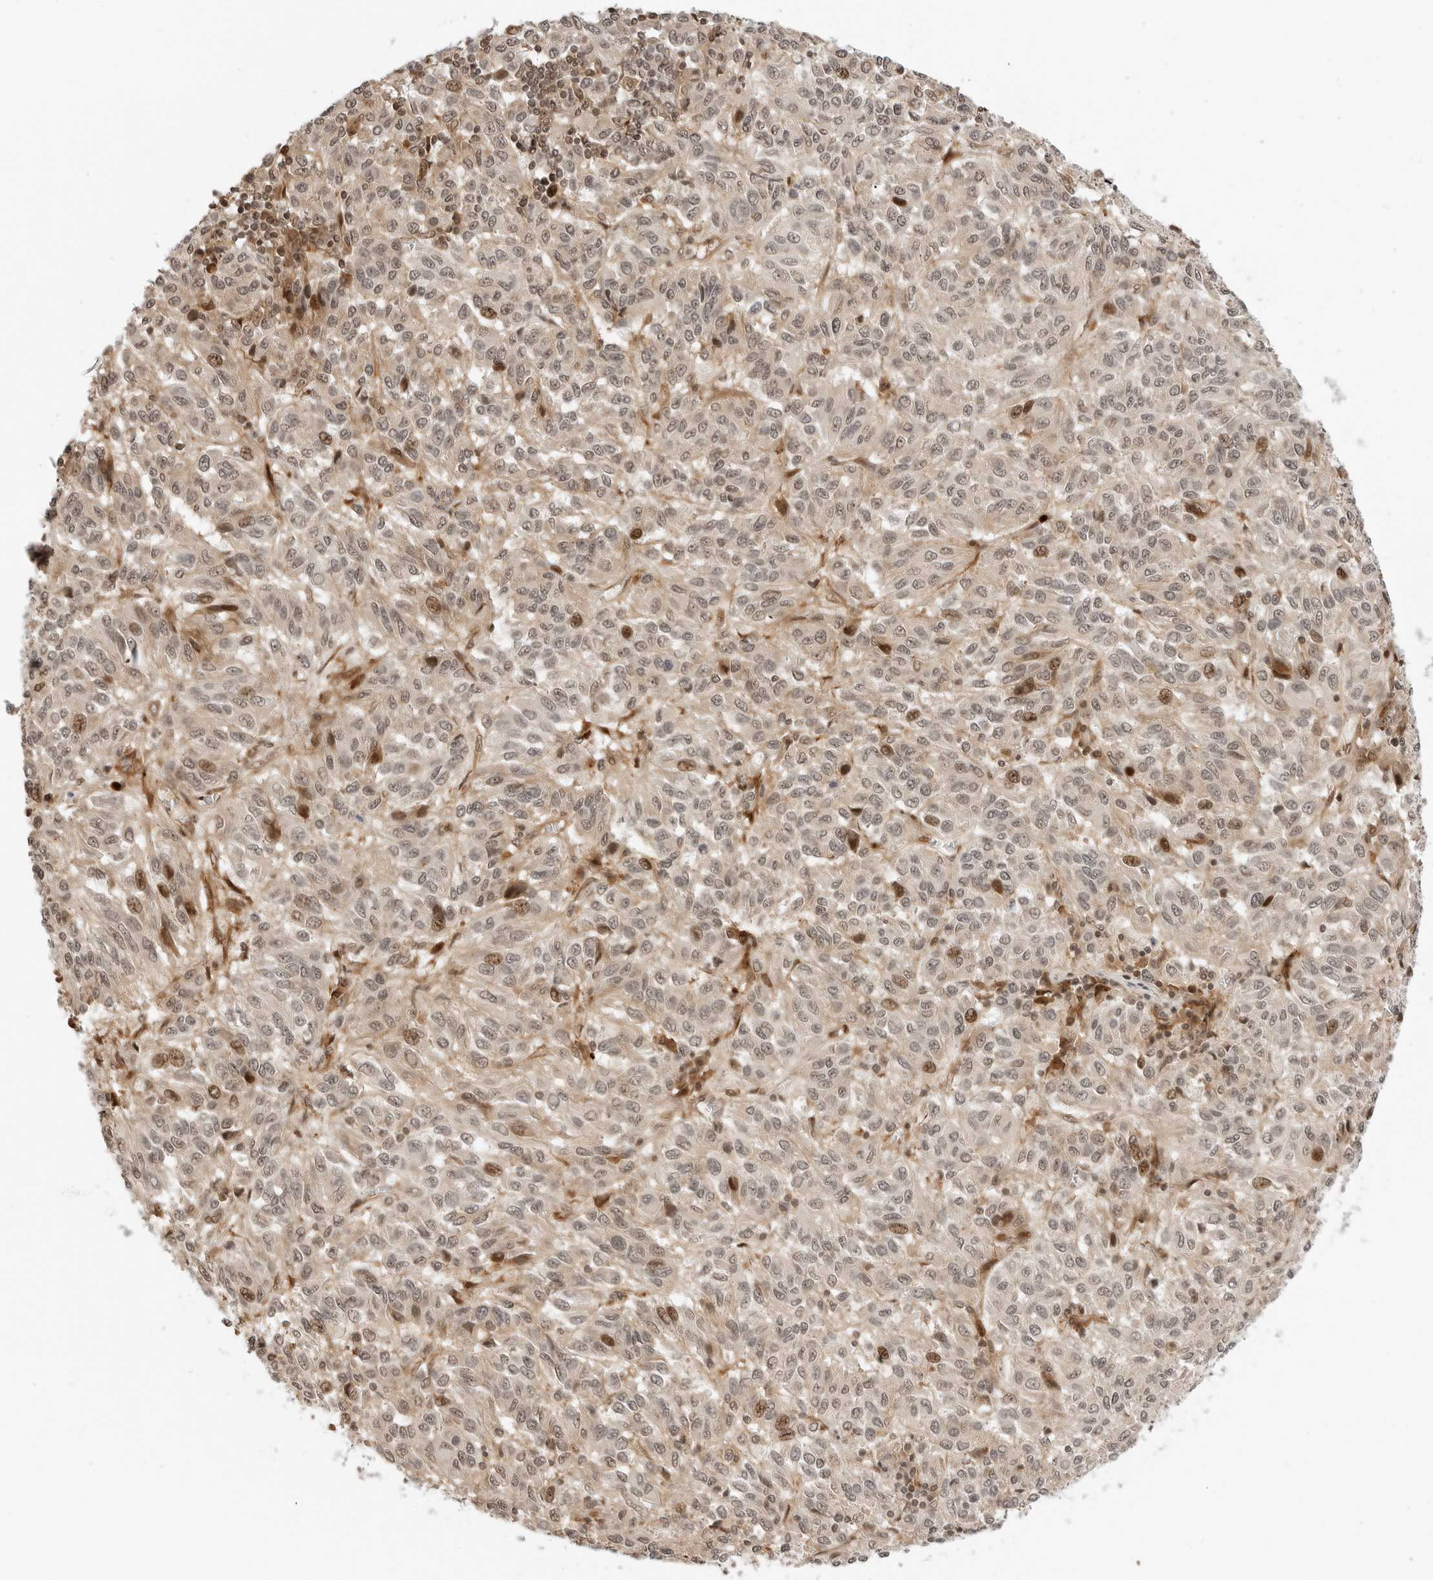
{"staining": {"intensity": "moderate", "quantity": "<25%", "location": "nuclear"}, "tissue": "melanoma", "cell_type": "Tumor cells", "image_type": "cancer", "snomed": [{"axis": "morphology", "description": "Malignant melanoma, Metastatic site"}, {"axis": "topography", "description": "Lung"}], "caption": "Immunohistochemical staining of malignant melanoma (metastatic site) shows moderate nuclear protein expression in approximately <25% of tumor cells.", "gene": "GEM", "patient": {"sex": "male", "age": 64}}